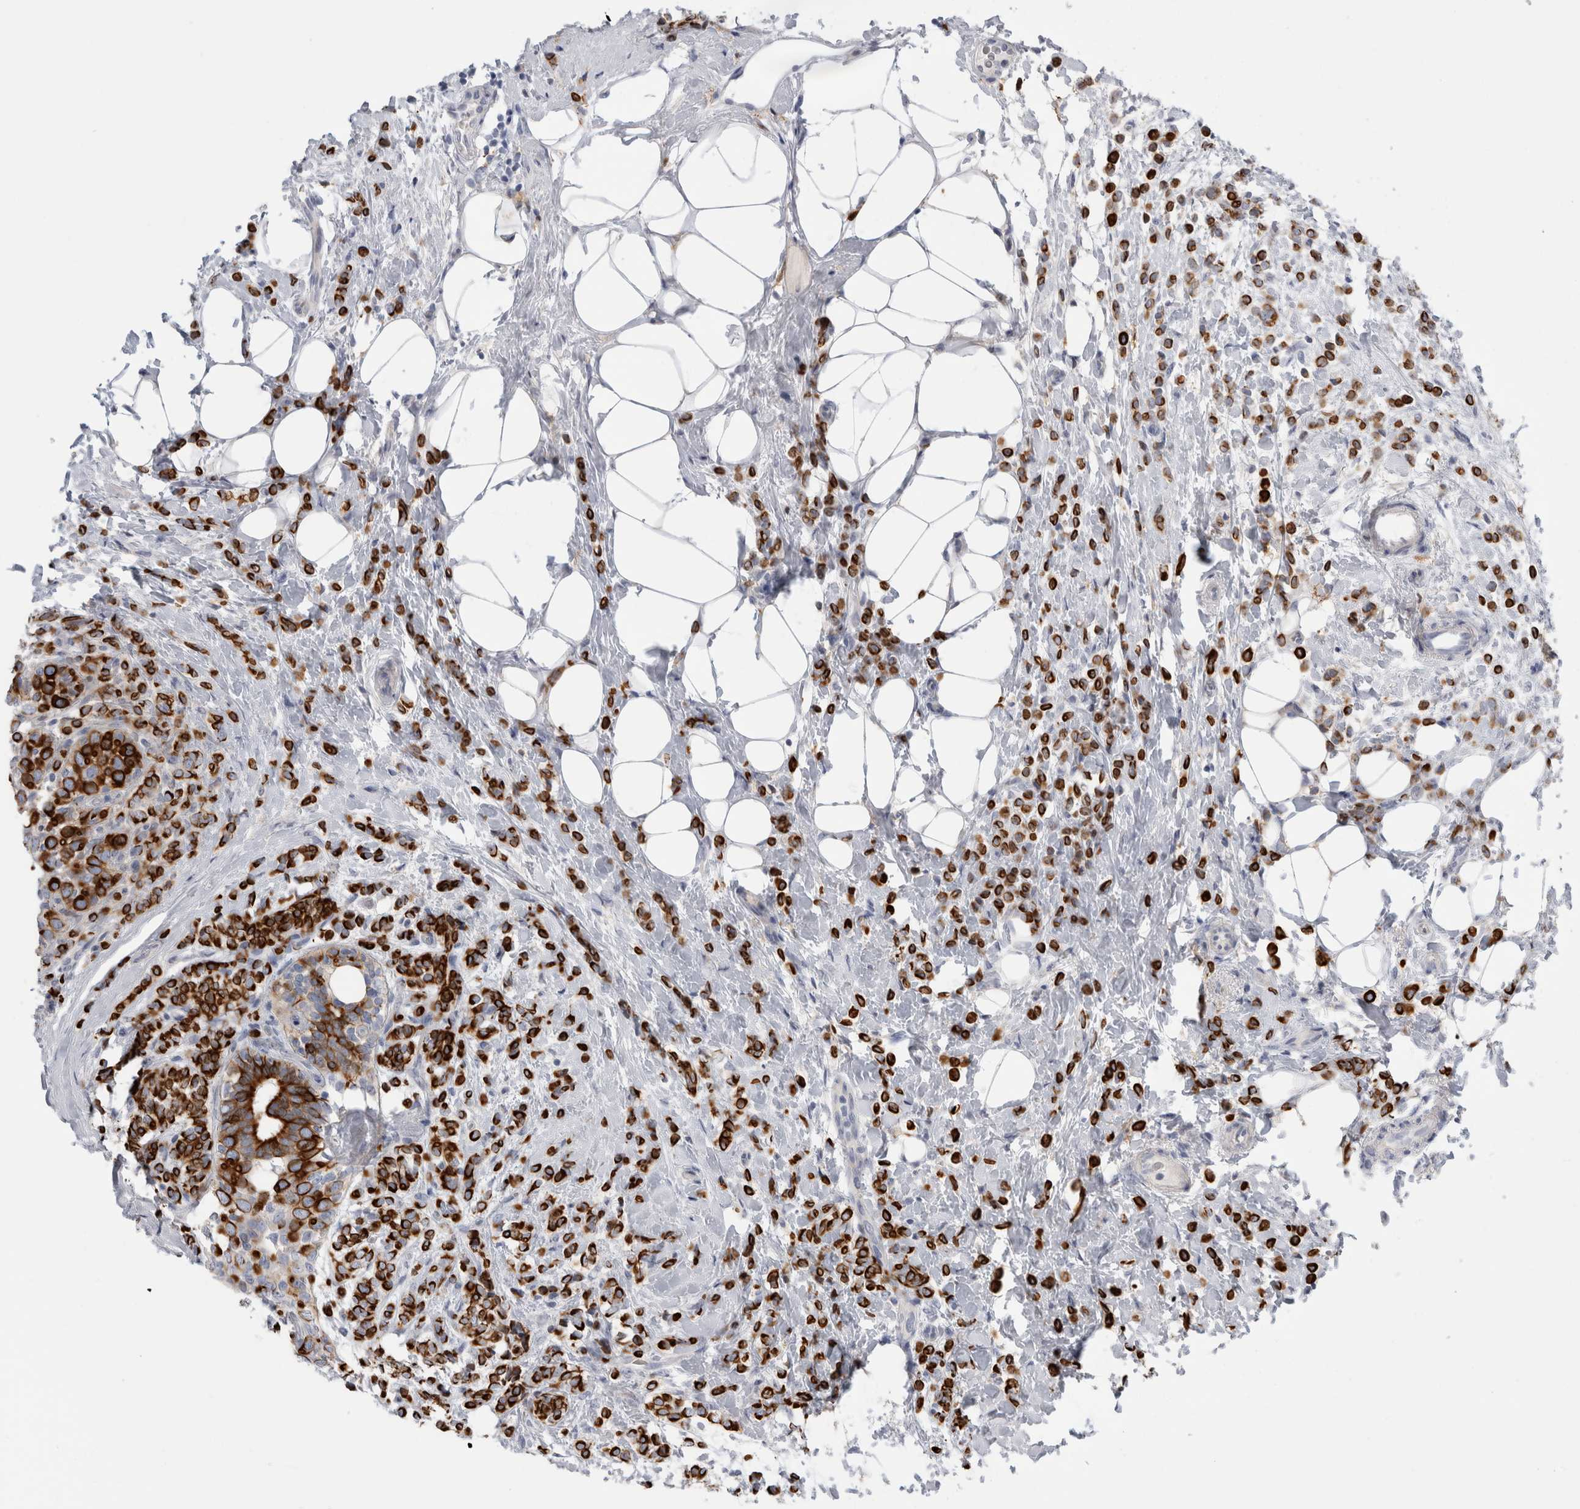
{"staining": {"intensity": "strong", "quantity": ">75%", "location": "cytoplasmic/membranous"}, "tissue": "breast cancer", "cell_type": "Tumor cells", "image_type": "cancer", "snomed": [{"axis": "morphology", "description": "Lobular carcinoma"}, {"axis": "topography", "description": "Breast"}], "caption": "Strong cytoplasmic/membranous staining is appreciated in approximately >75% of tumor cells in lobular carcinoma (breast).", "gene": "SLC20A2", "patient": {"sex": "female", "age": 50}}